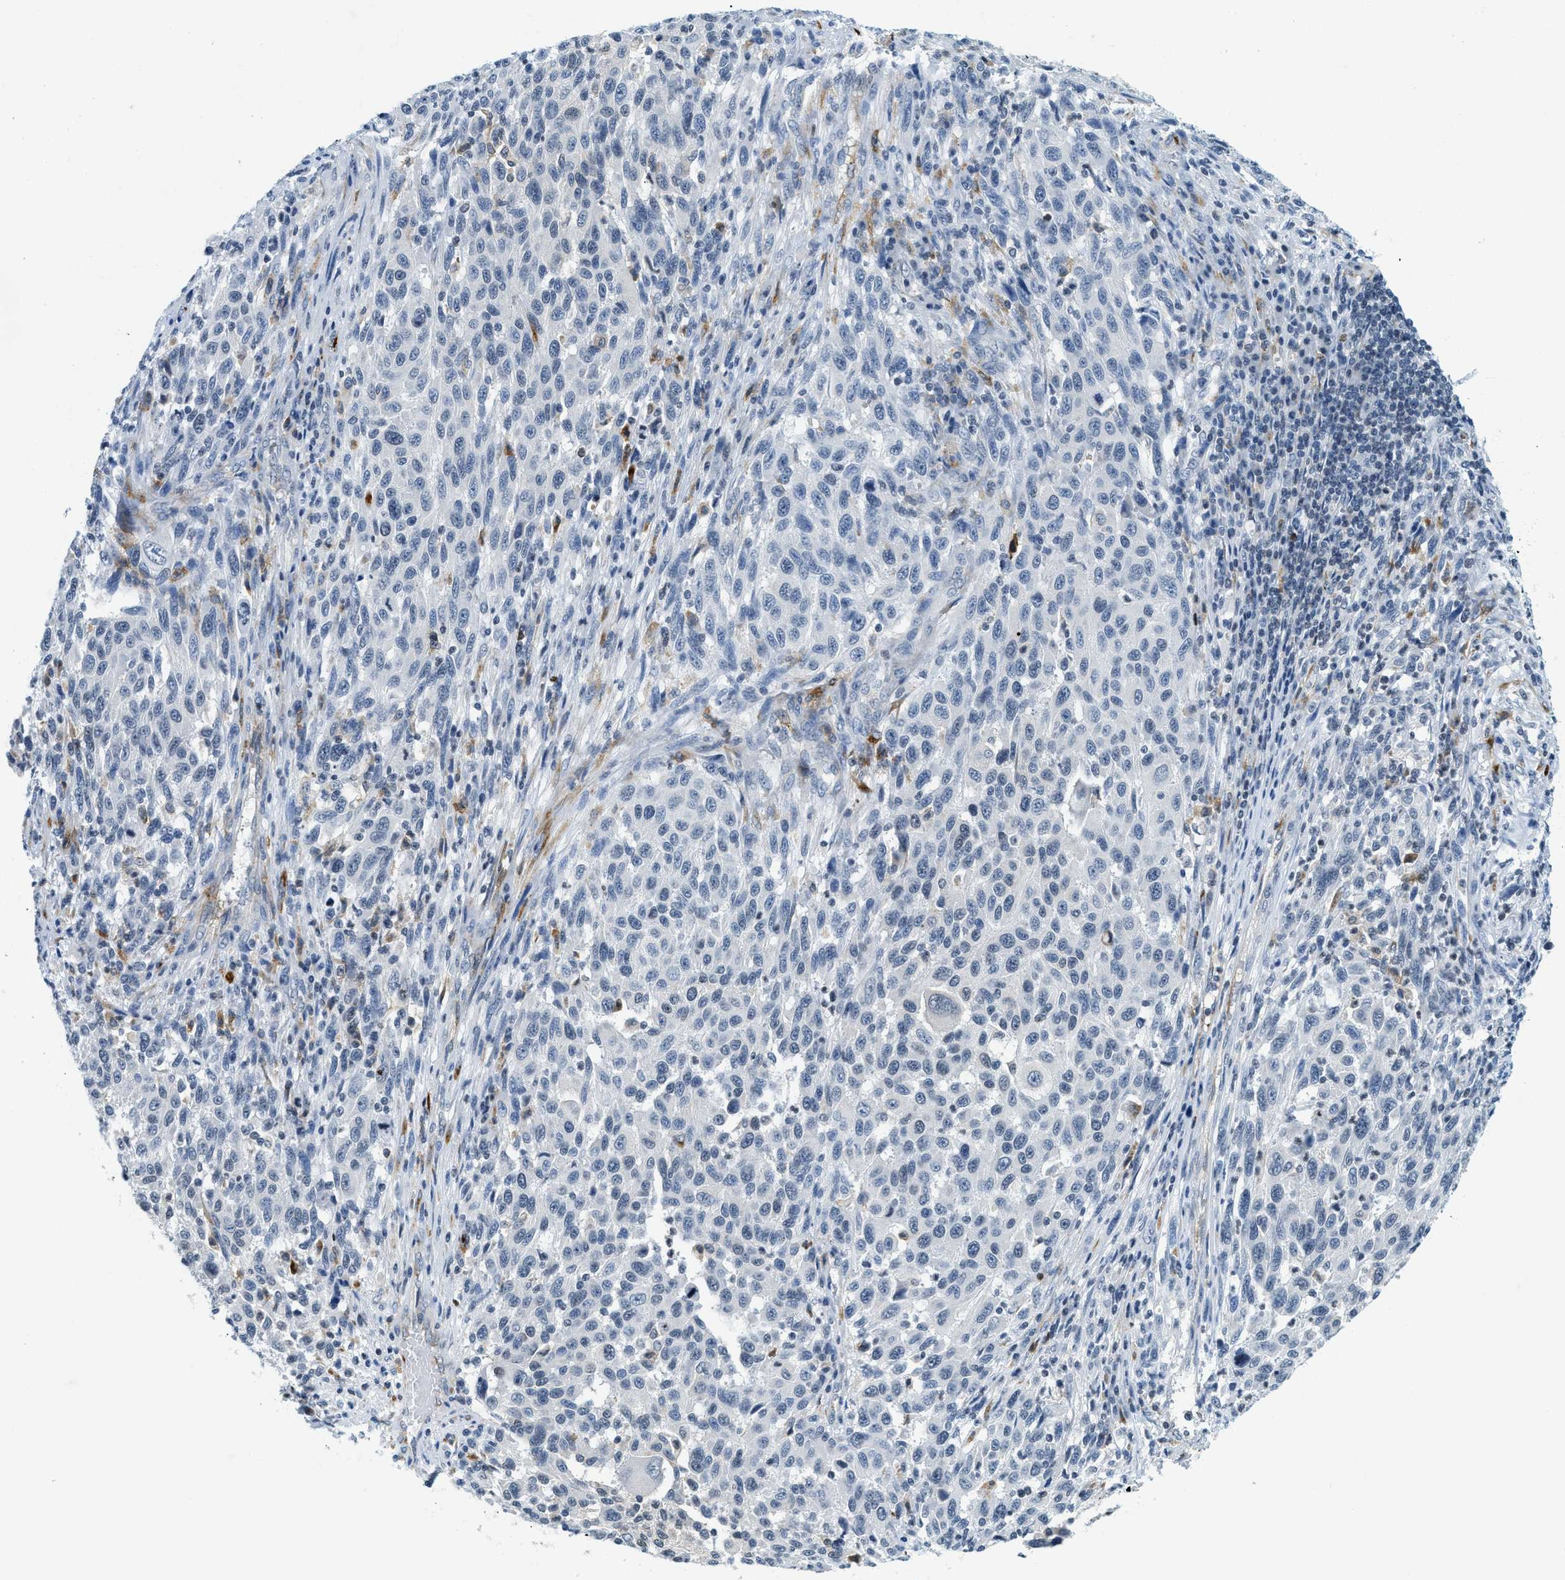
{"staining": {"intensity": "negative", "quantity": "none", "location": "none"}, "tissue": "melanoma", "cell_type": "Tumor cells", "image_type": "cancer", "snomed": [{"axis": "morphology", "description": "Malignant melanoma, Metastatic site"}, {"axis": "topography", "description": "Lymph node"}], "caption": "A histopathology image of human malignant melanoma (metastatic site) is negative for staining in tumor cells.", "gene": "UVRAG", "patient": {"sex": "male", "age": 61}}